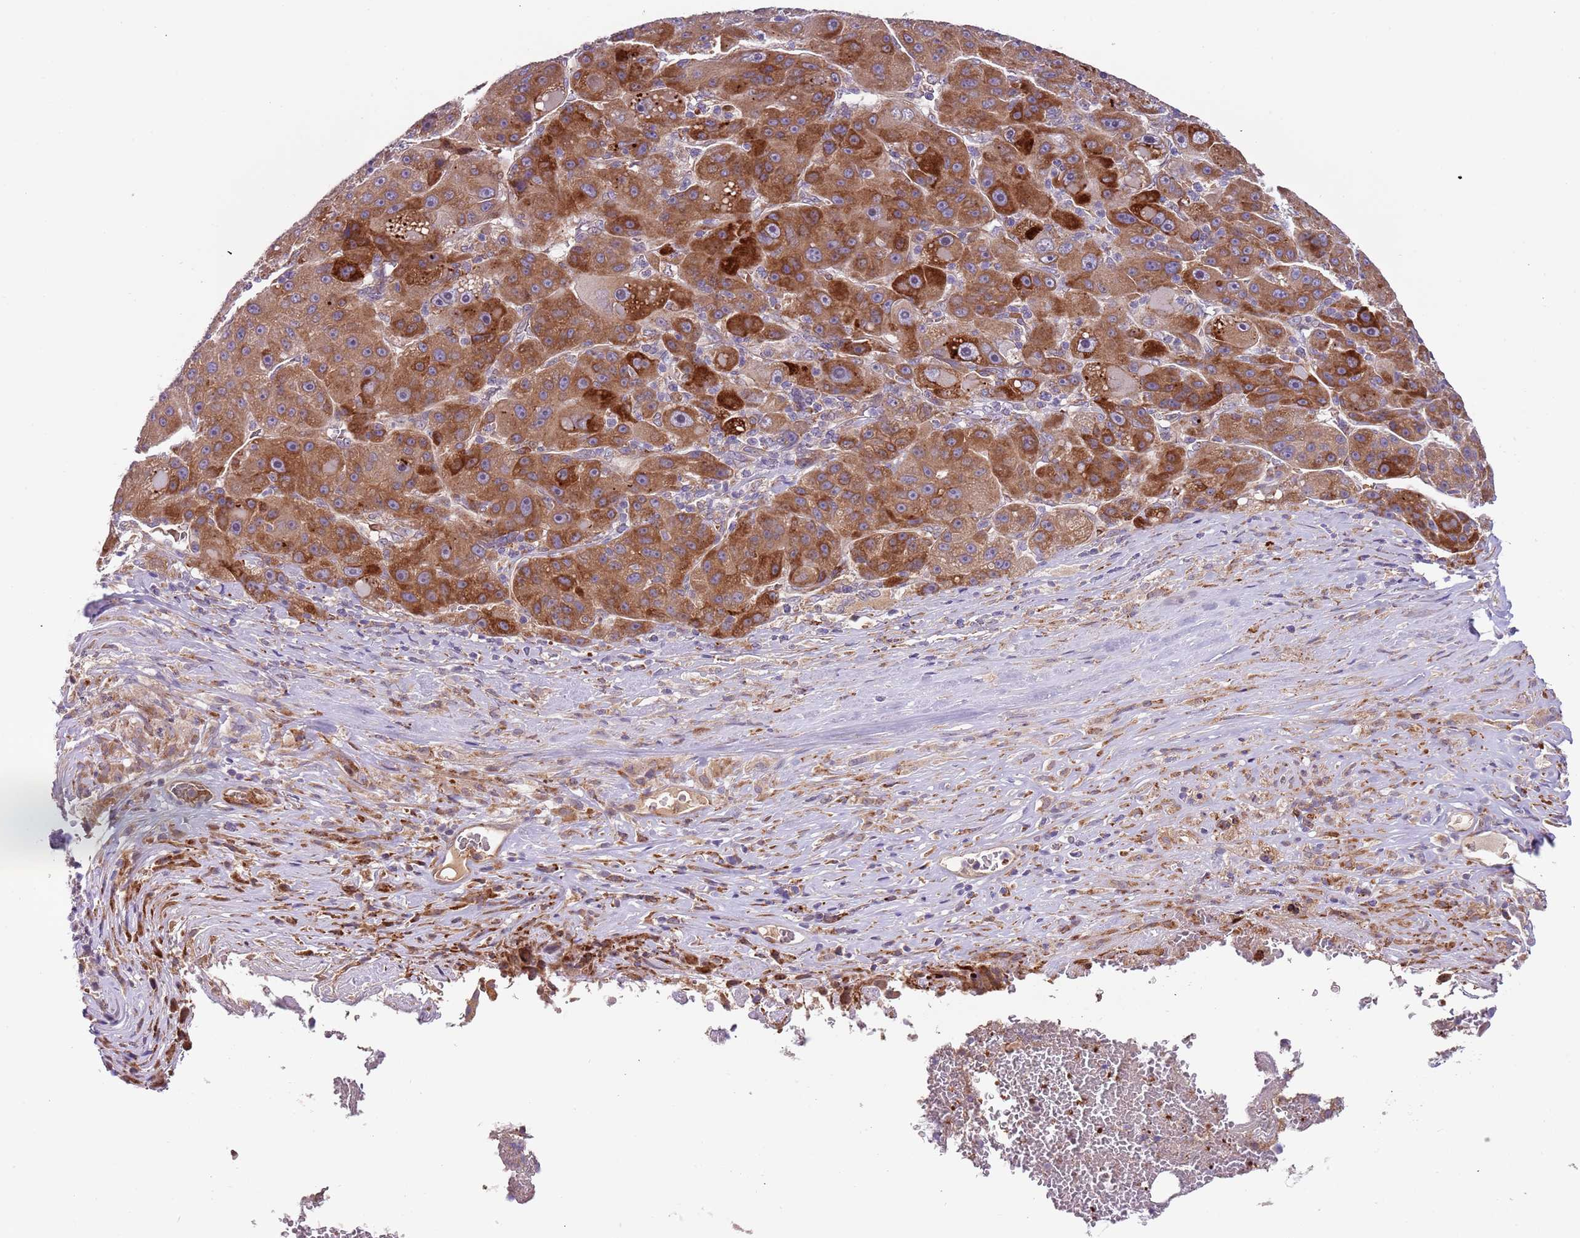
{"staining": {"intensity": "strong", "quantity": ">75%", "location": "cytoplasmic/membranous"}, "tissue": "liver cancer", "cell_type": "Tumor cells", "image_type": "cancer", "snomed": [{"axis": "morphology", "description": "Carcinoma, Hepatocellular, NOS"}, {"axis": "topography", "description": "Liver"}], "caption": "Tumor cells reveal high levels of strong cytoplasmic/membranous positivity in about >75% of cells in human hepatocellular carcinoma (liver).", "gene": "VWCE", "patient": {"sex": "male", "age": 76}}